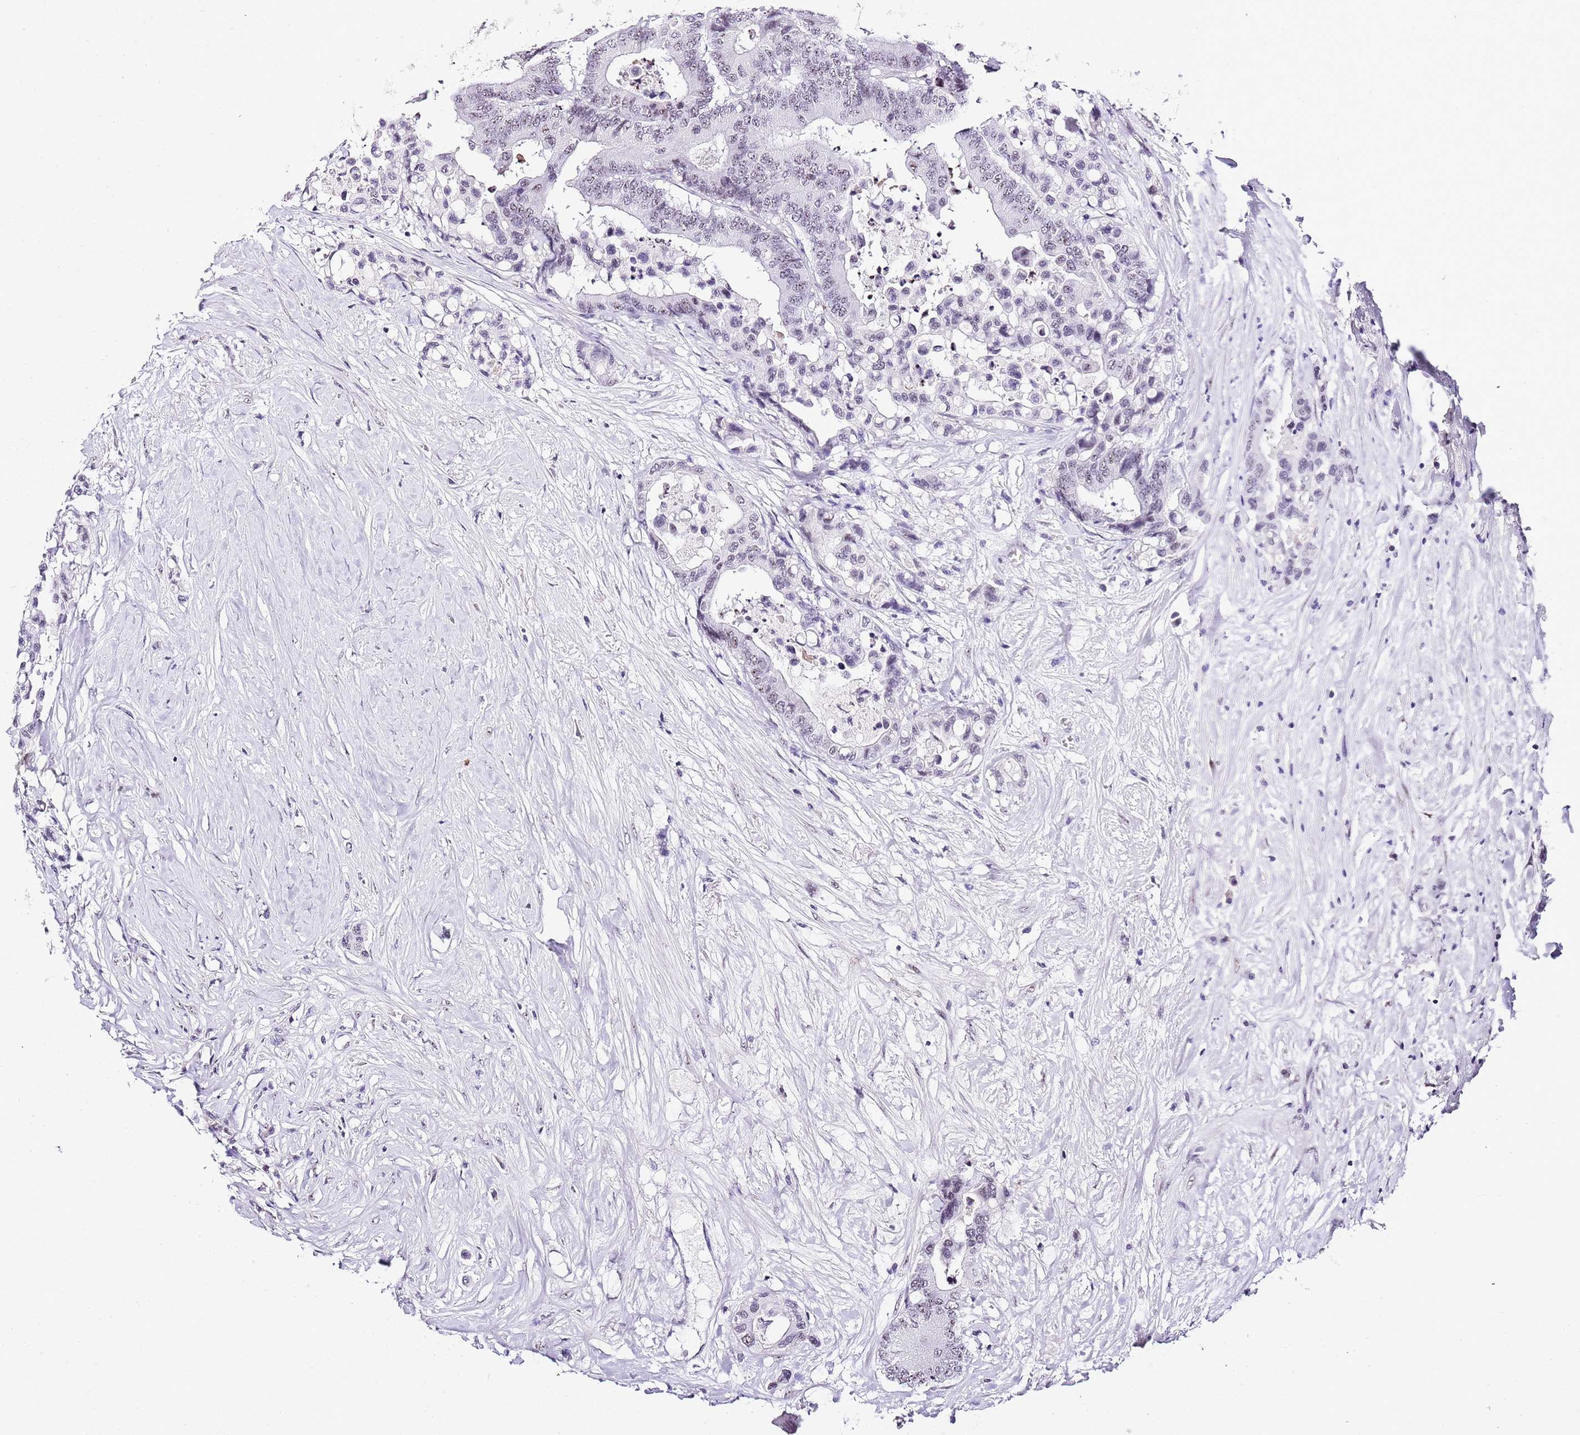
{"staining": {"intensity": "weak", "quantity": "<25%", "location": "nuclear"}, "tissue": "colorectal cancer", "cell_type": "Tumor cells", "image_type": "cancer", "snomed": [{"axis": "morphology", "description": "Normal tissue, NOS"}, {"axis": "morphology", "description": "Adenocarcinoma, NOS"}, {"axis": "topography", "description": "Colon"}], "caption": "Image shows no protein staining in tumor cells of colorectal adenocarcinoma tissue.", "gene": "NOP56", "patient": {"sex": "male", "age": 82}}